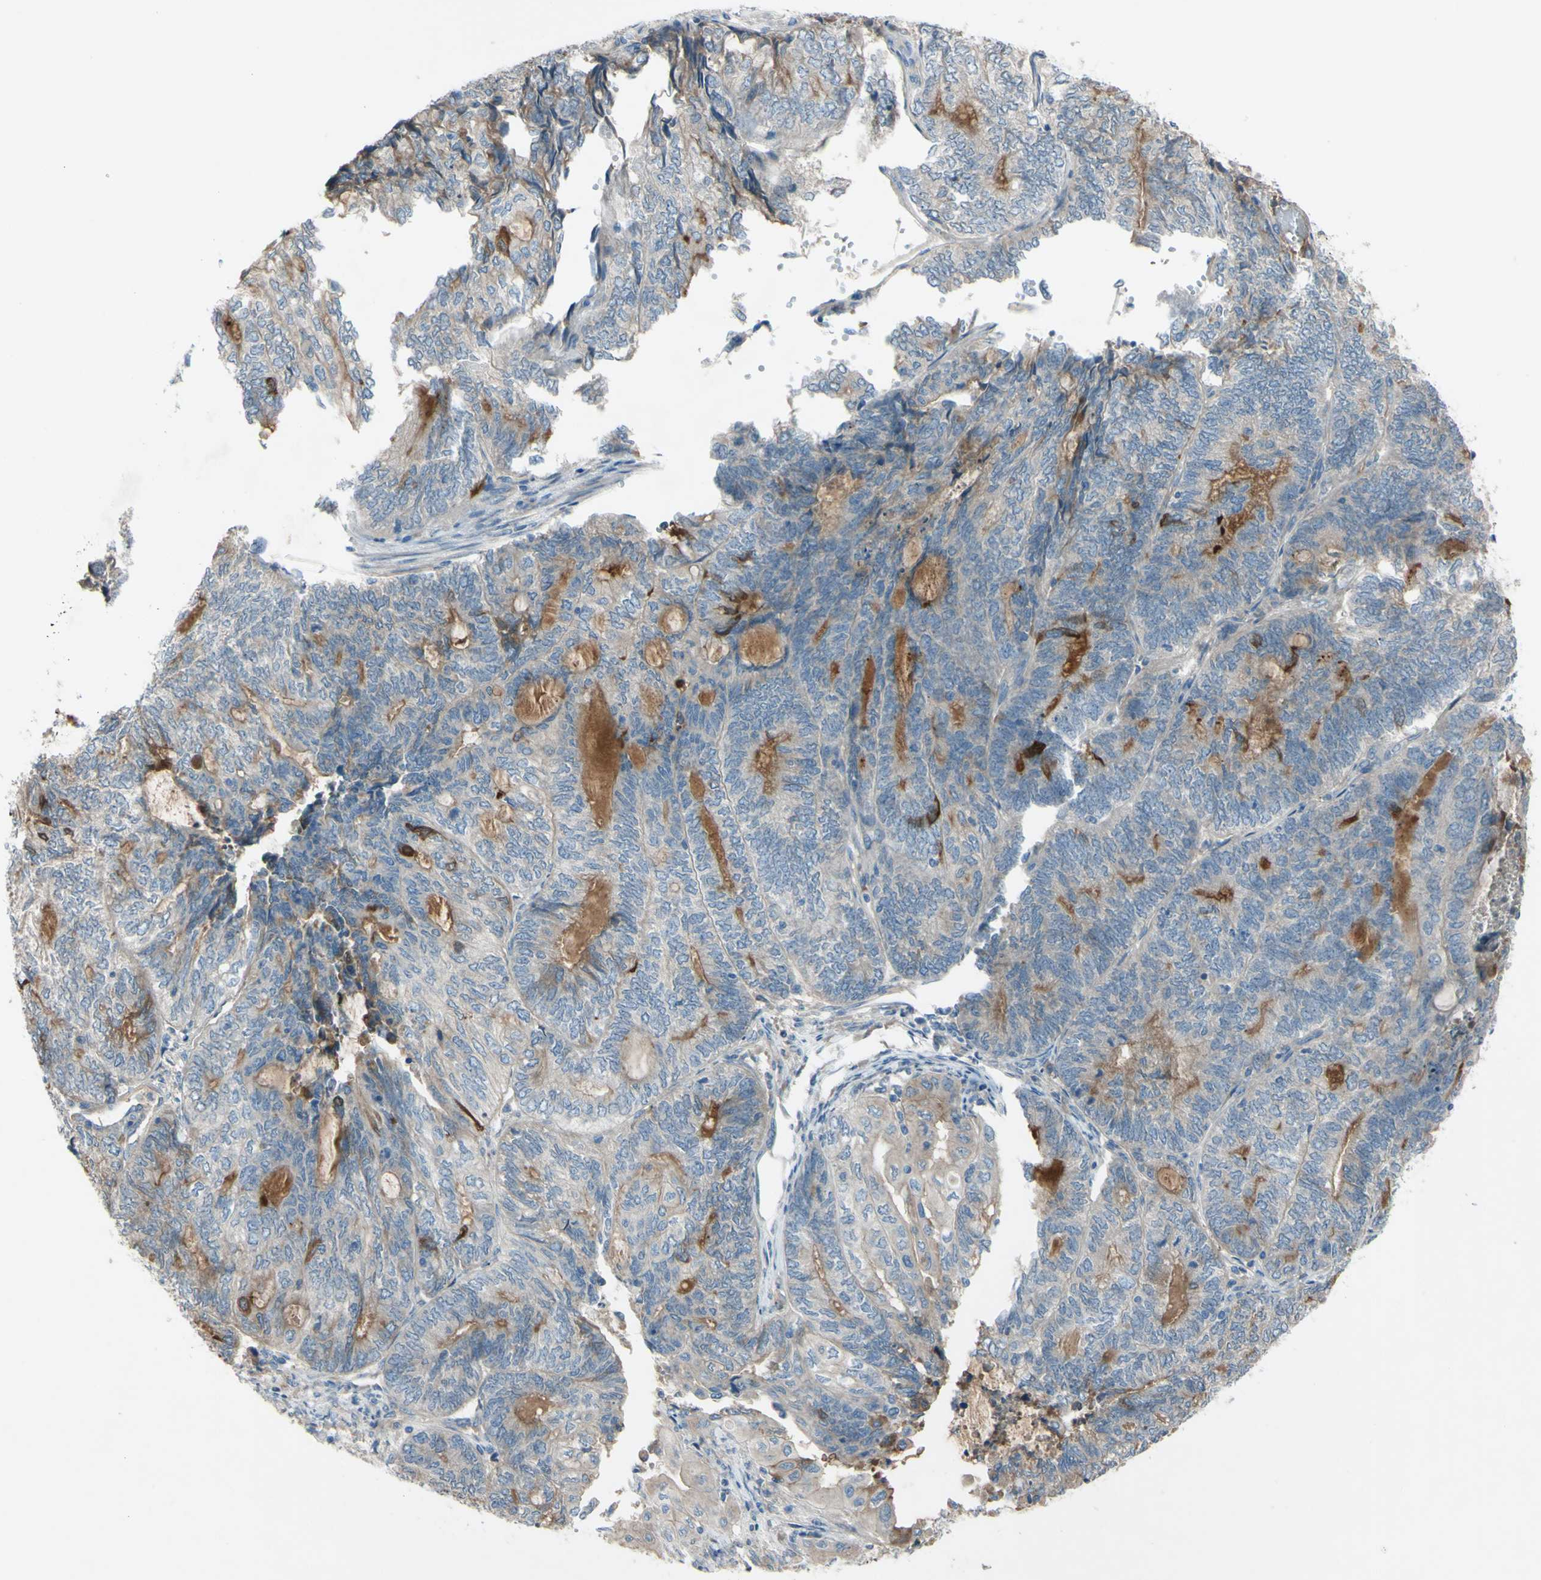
{"staining": {"intensity": "moderate", "quantity": "25%-75%", "location": "cytoplasmic/membranous"}, "tissue": "endometrial cancer", "cell_type": "Tumor cells", "image_type": "cancer", "snomed": [{"axis": "morphology", "description": "Adenocarcinoma, NOS"}, {"axis": "topography", "description": "Uterus"}, {"axis": "topography", "description": "Endometrium"}], "caption": "Endometrial cancer stained with DAB IHC demonstrates medium levels of moderate cytoplasmic/membranous expression in about 25%-75% of tumor cells.", "gene": "ATRN", "patient": {"sex": "female", "age": 70}}